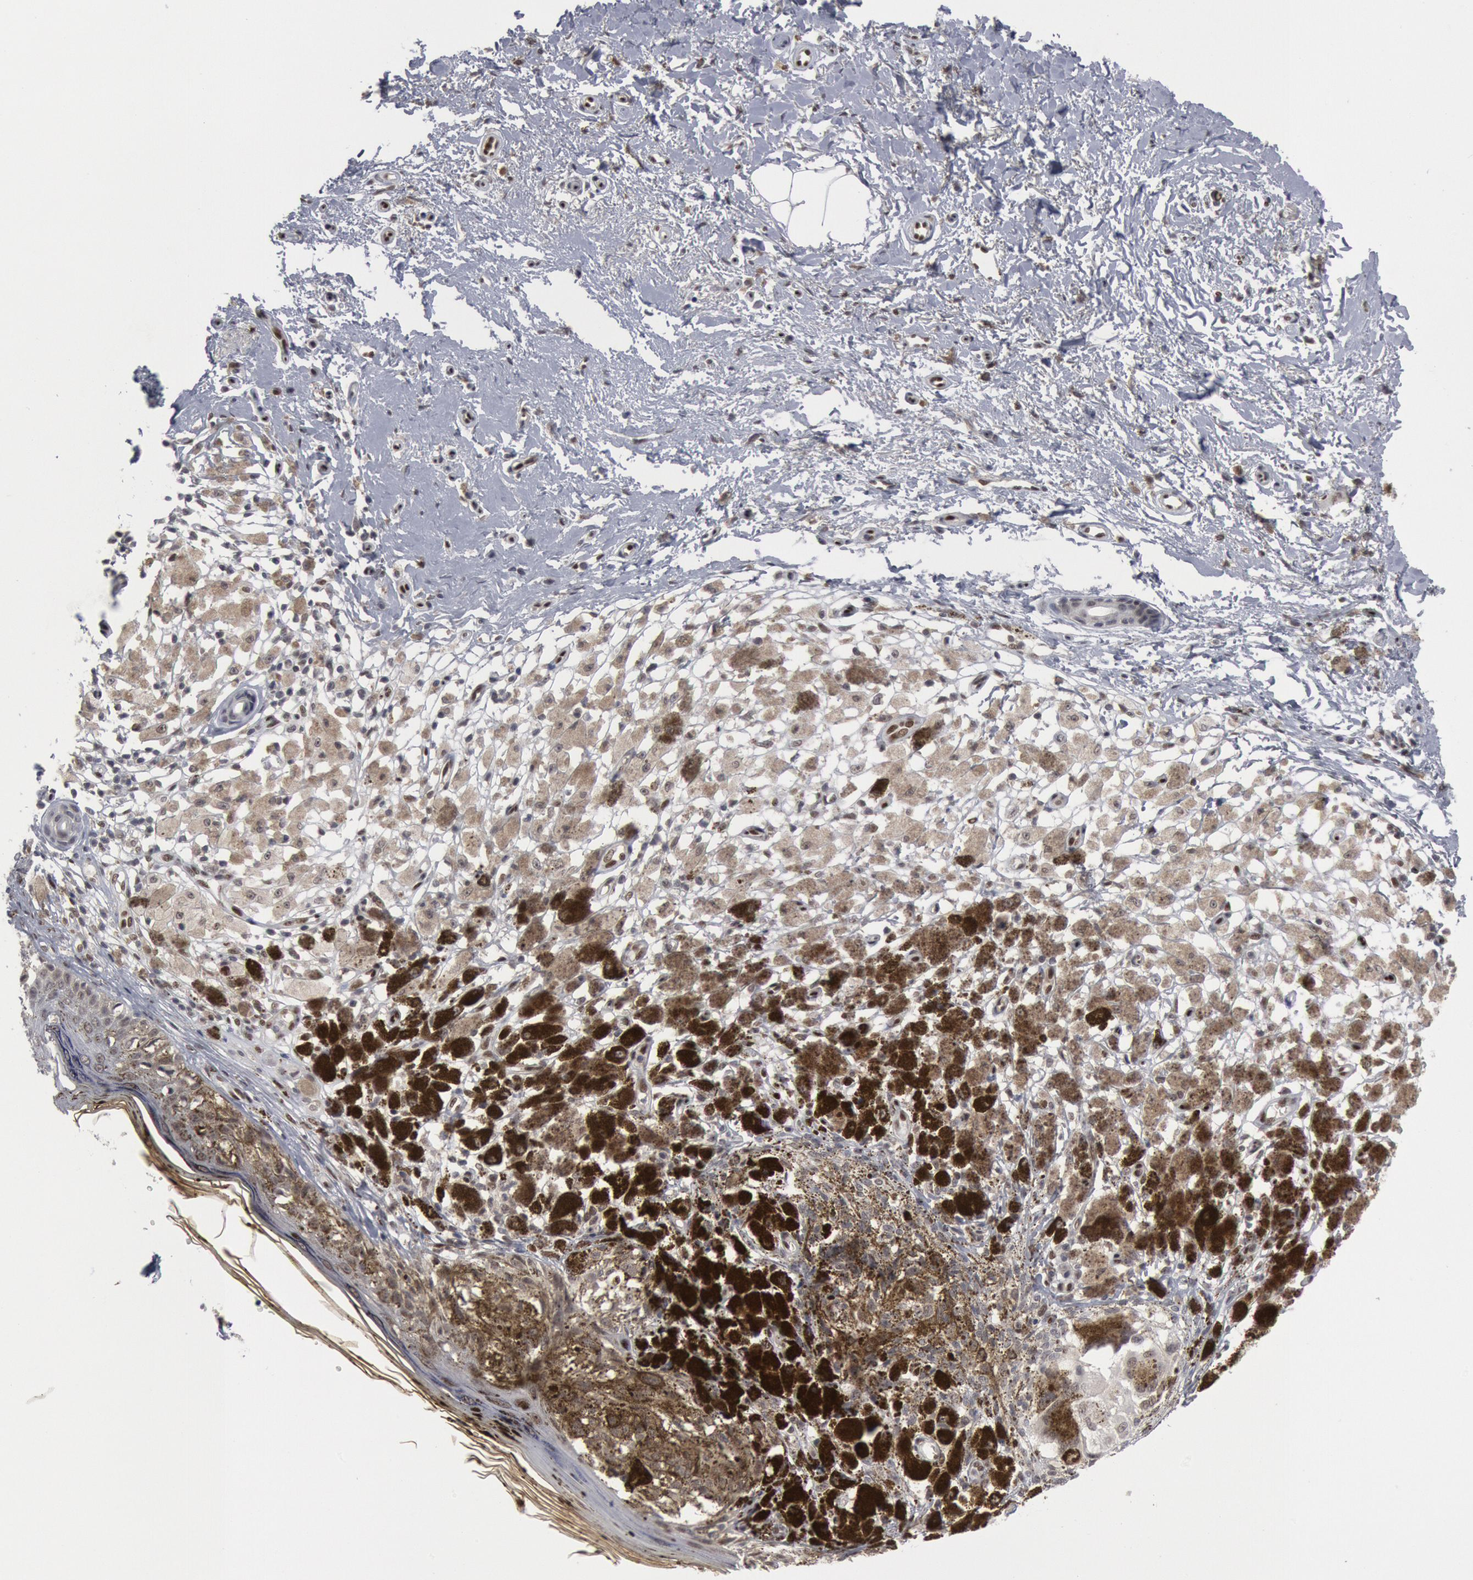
{"staining": {"intensity": "negative", "quantity": "none", "location": "none"}, "tissue": "melanoma", "cell_type": "Tumor cells", "image_type": "cancer", "snomed": [{"axis": "morphology", "description": "Malignant melanoma, NOS"}, {"axis": "topography", "description": "Skin"}], "caption": "IHC micrograph of human melanoma stained for a protein (brown), which shows no staining in tumor cells.", "gene": "FOXO1", "patient": {"sex": "male", "age": 88}}